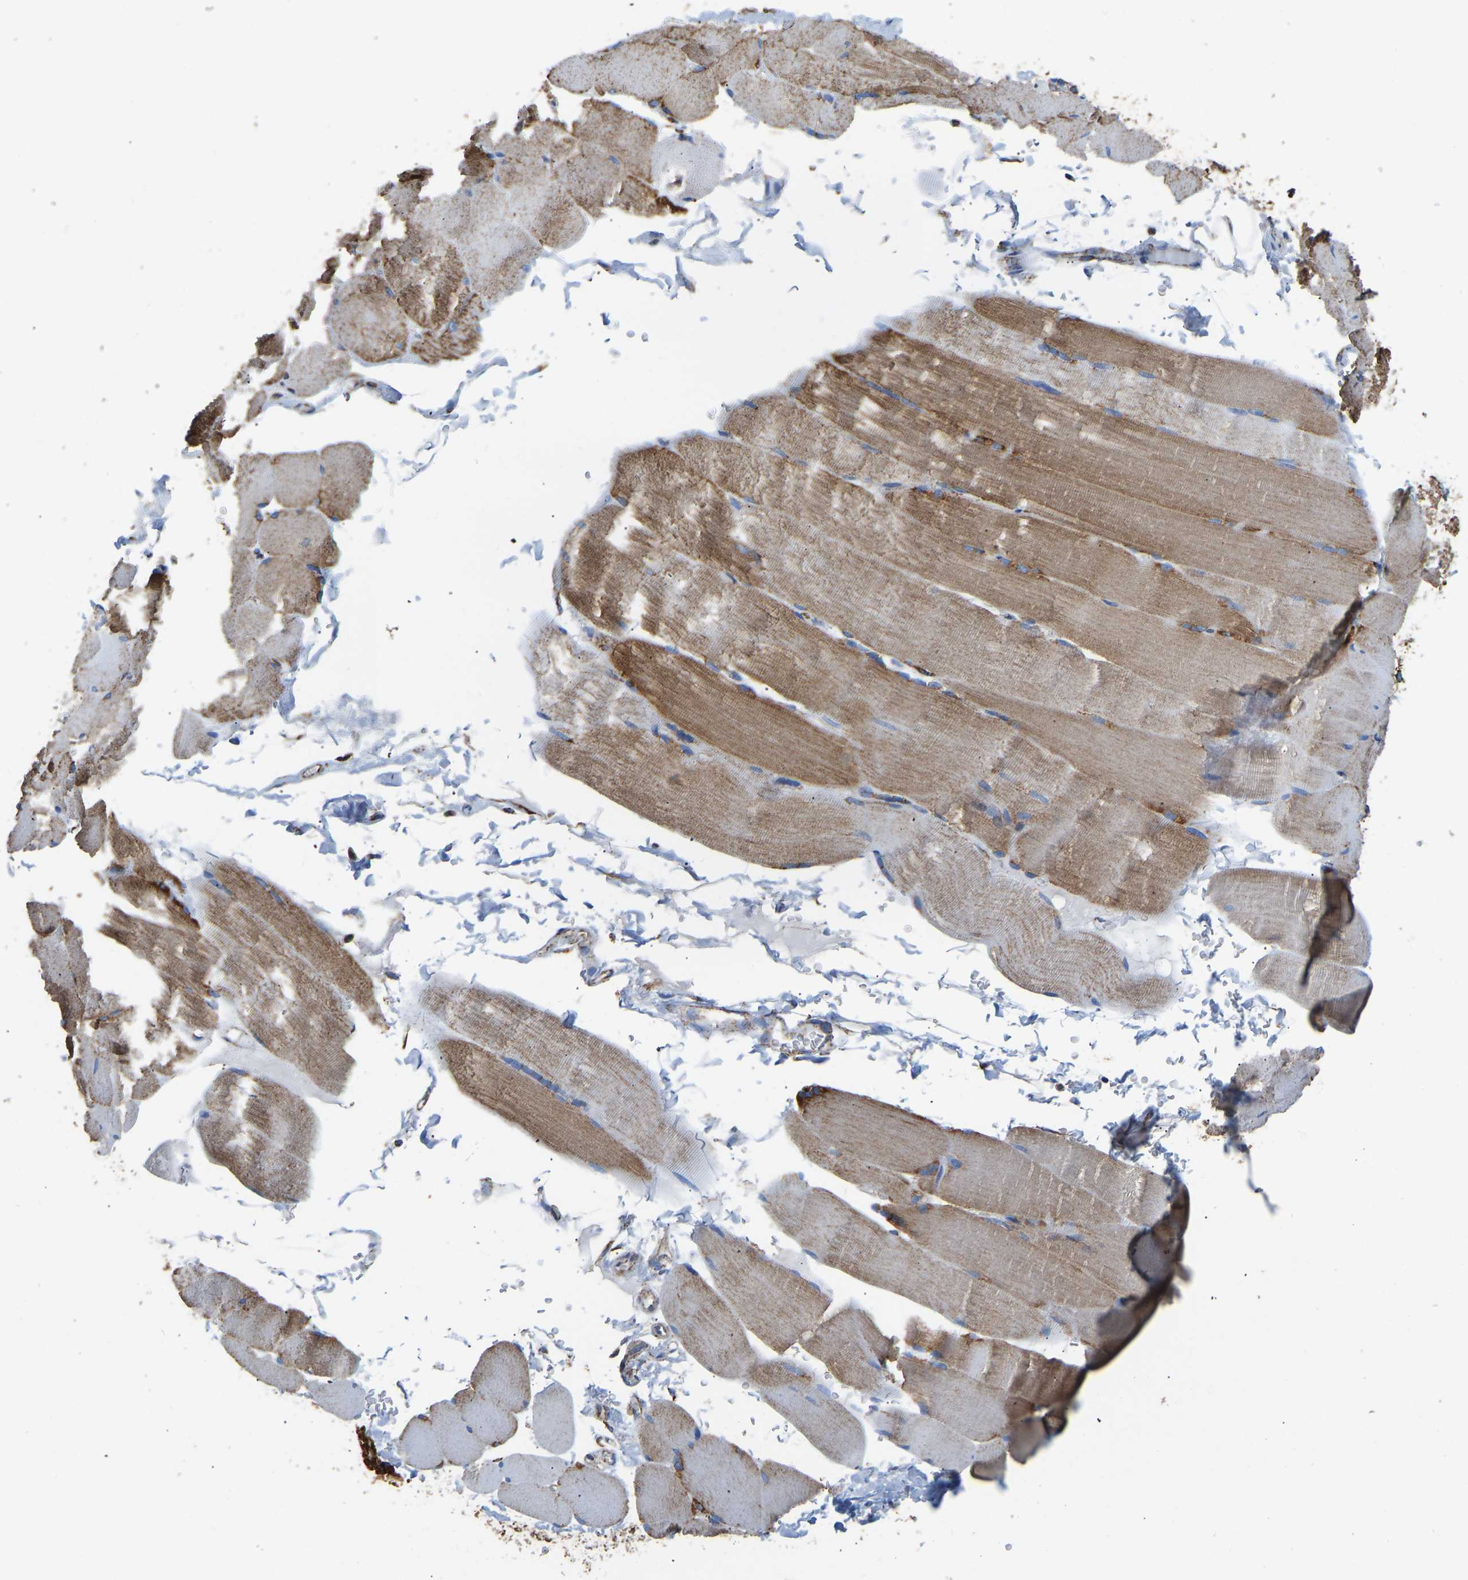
{"staining": {"intensity": "moderate", "quantity": "25%-75%", "location": "cytoplasmic/membranous"}, "tissue": "skeletal muscle", "cell_type": "Myocytes", "image_type": "normal", "snomed": [{"axis": "morphology", "description": "Normal tissue, NOS"}, {"axis": "topography", "description": "Skin"}, {"axis": "topography", "description": "Skeletal muscle"}], "caption": "Protein staining demonstrates moderate cytoplasmic/membranous positivity in about 25%-75% of myocytes in unremarkable skeletal muscle. The protein is stained brown, and the nuclei are stained in blue (DAB IHC with brightfield microscopy, high magnification).", "gene": "IRX6", "patient": {"sex": "male", "age": 83}}